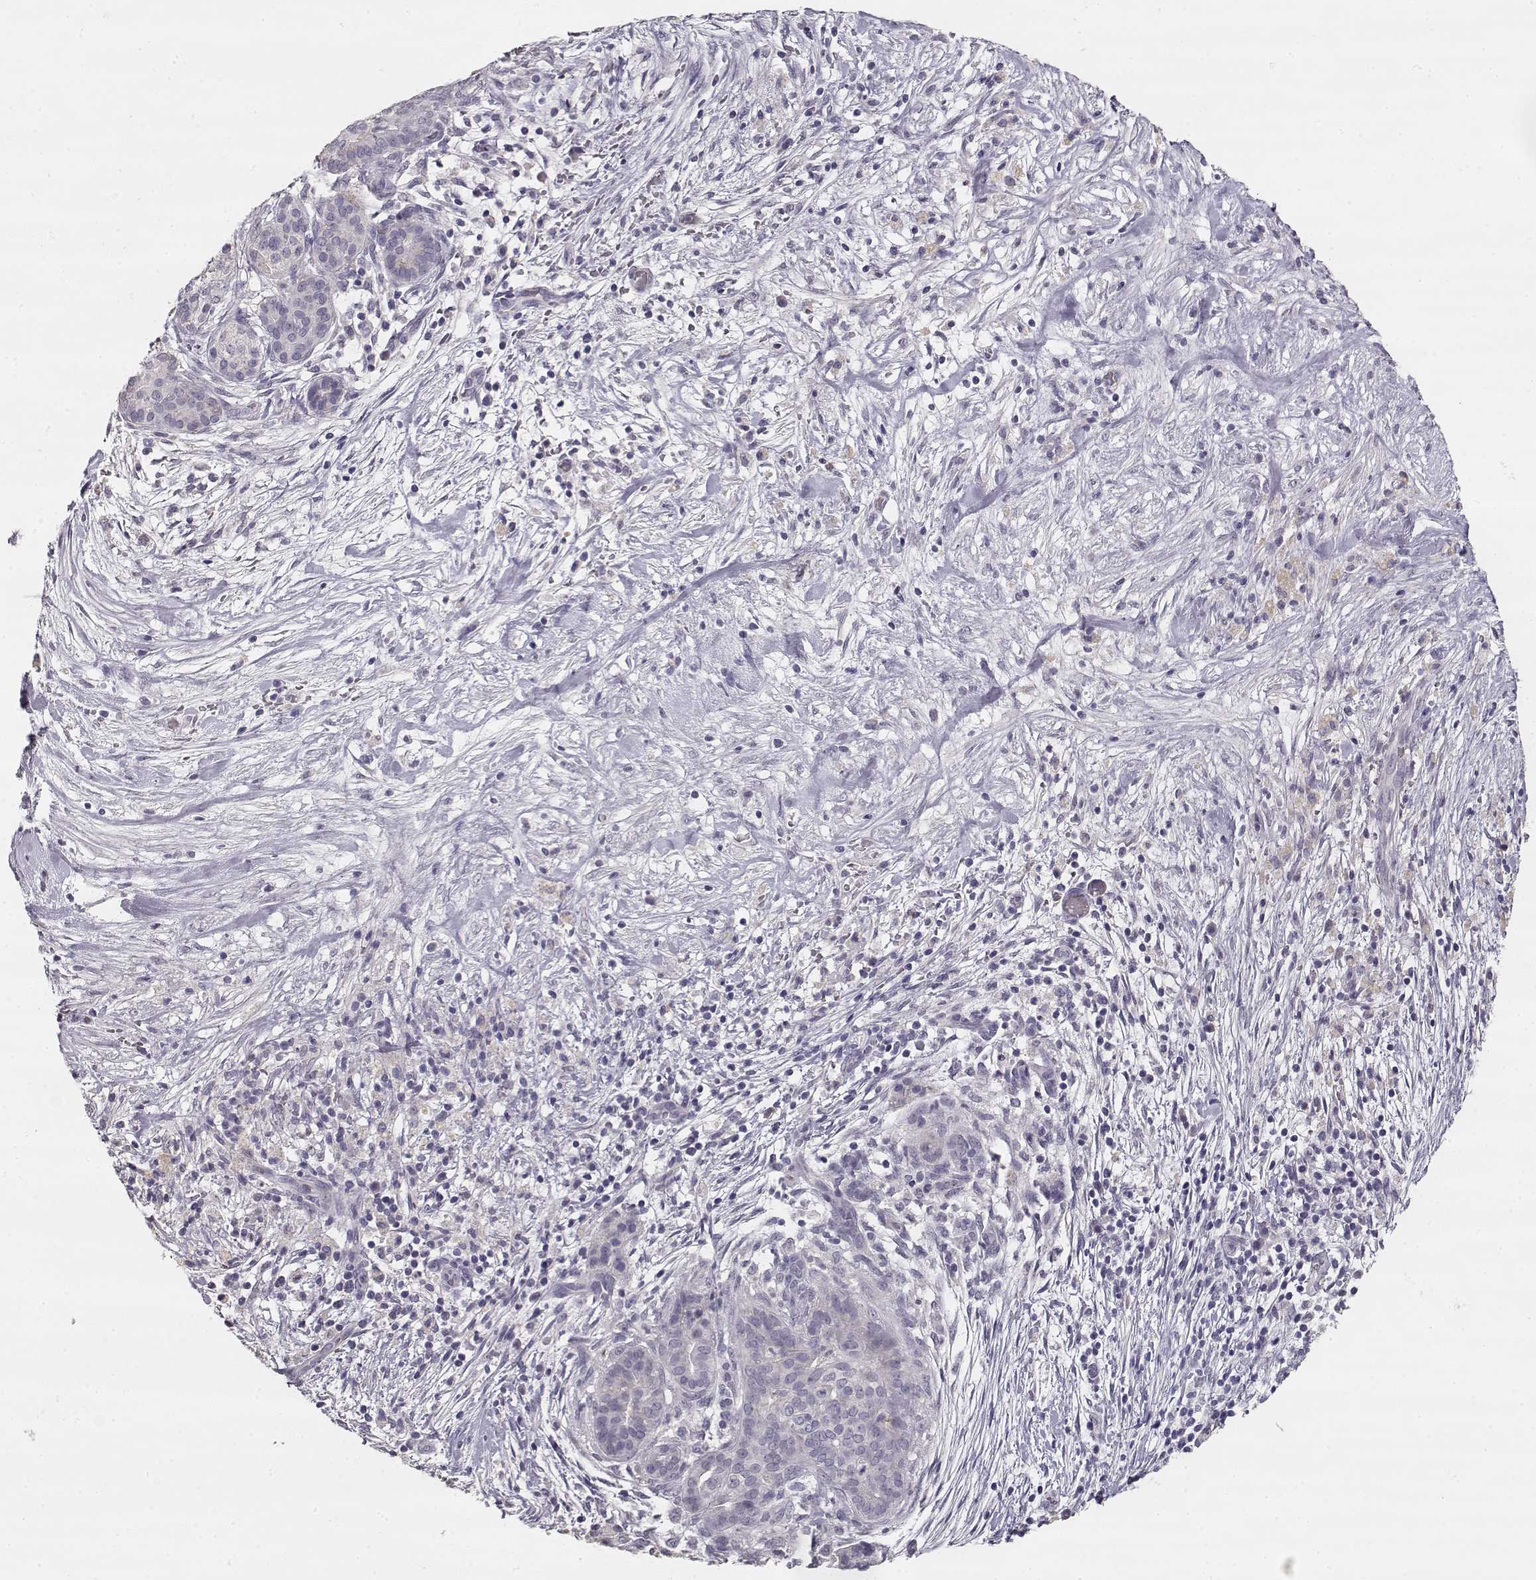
{"staining": {"intensity": "negative", "quantity": "none", "location": "none"}, "tissue": "pancreatic cancer", "cell_type": "Tumor cells", "image_type": "cancer", "snomed": [{"axis": "morphology", "description": "Adenocarcinoma, NOS"}, {"axis": "topography", "description": "Pancreas"}], "caption": "DAB (3,3'-diaminobenzidine) immunohistochemical staining of adenocarcinoma (pancreatic) demonstrates no significant staining in tumor cells.", "gene": "TPH2", "patient": {"sex": "male", "age": 44}}